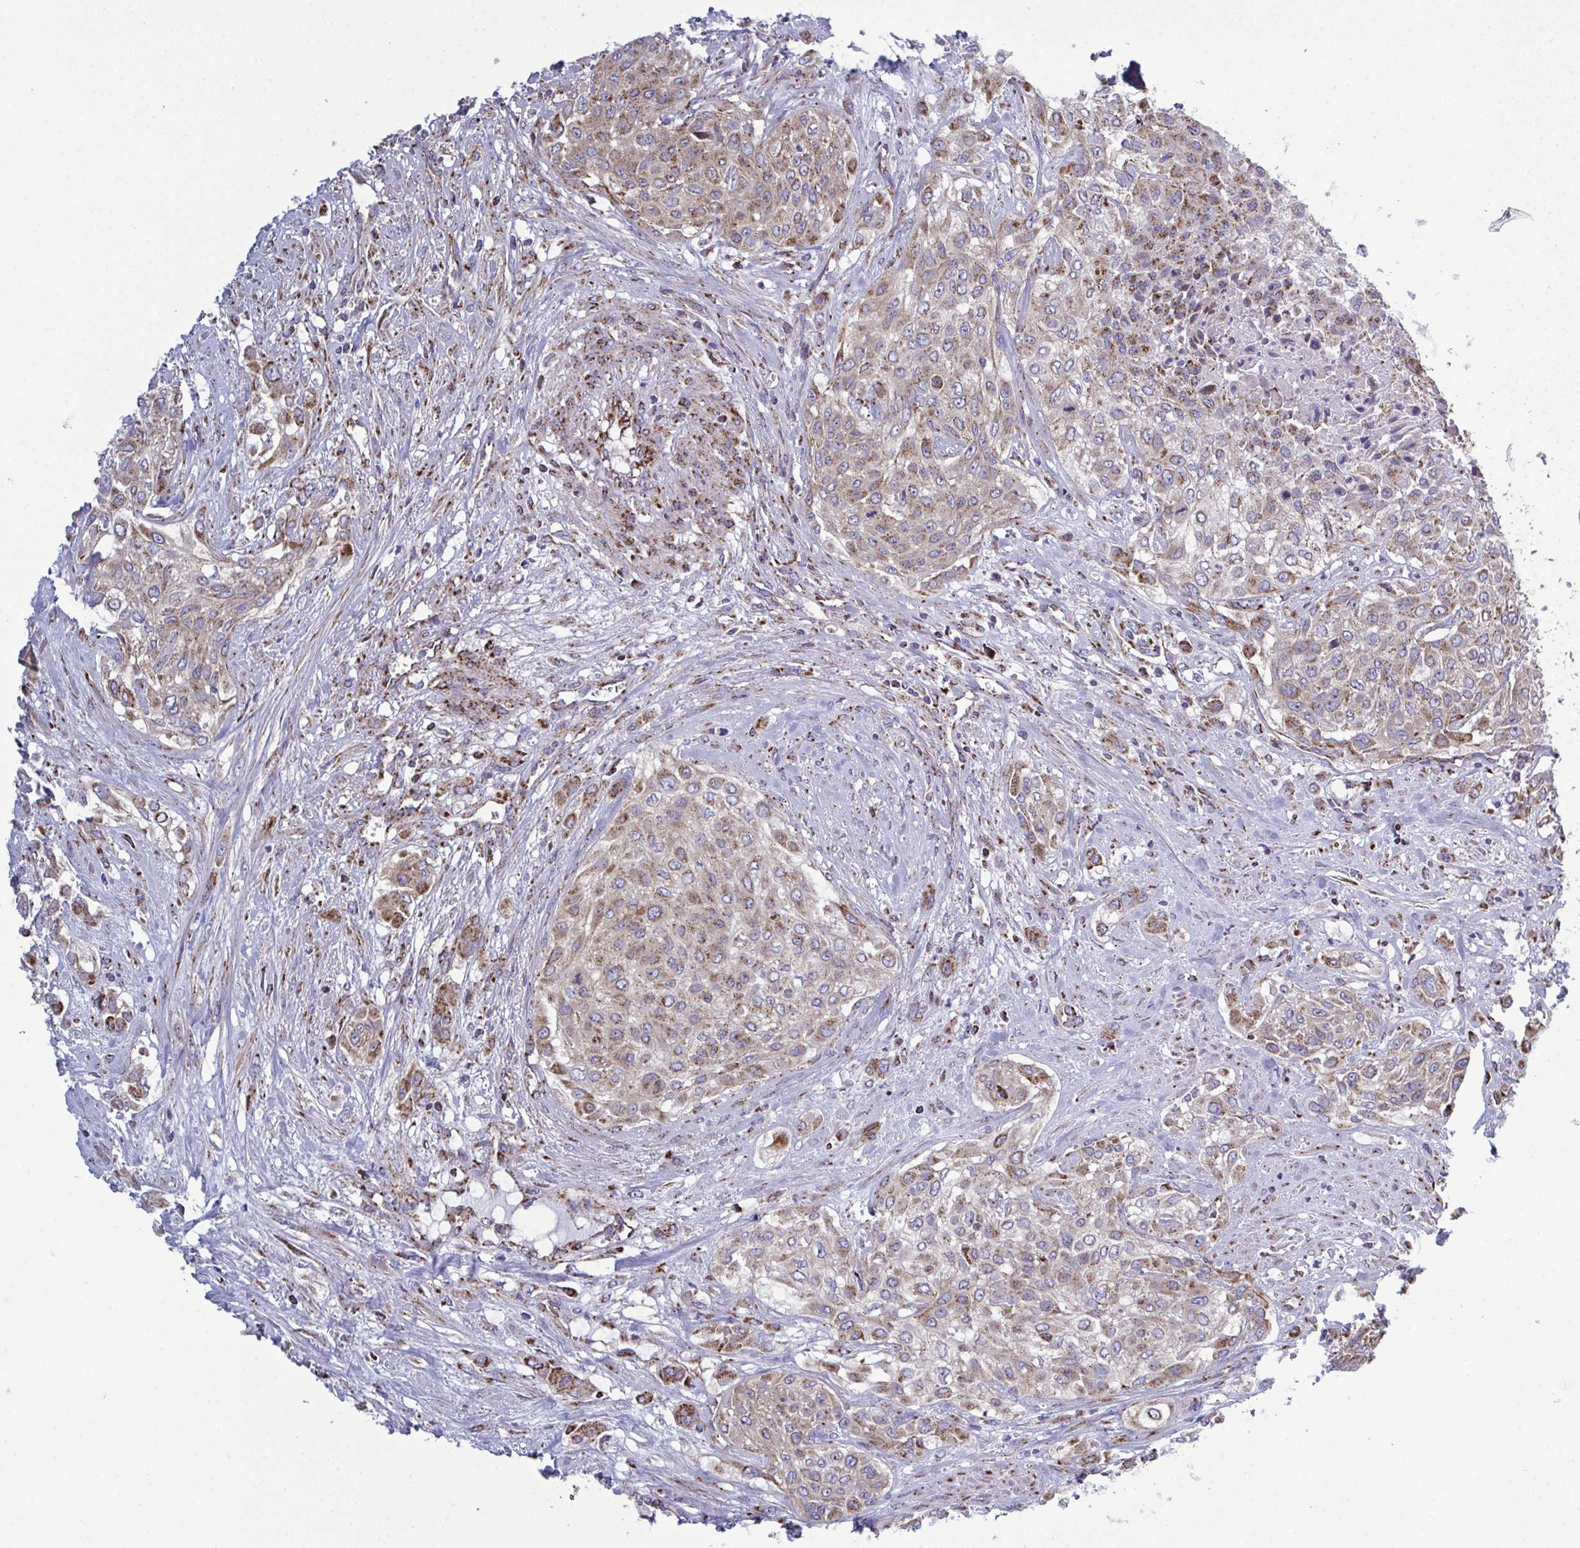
{"staining": {"intensity": "moderate", "quantity": ">75%", "location": "cytoplasmic/membranous"}, "tissue": "urothelial cancer", "cell_type": "Tumor cells", "image_type": "cancer", "snomed": [{"axis": "morphology", "description": "Urothelial carcinoma, High grade"}, {"axis": "topography", "description": "Urinary bladder"}], "caption": "Approximately >75% of tumor cells in human urothelial carcinoma (high-grade) exhibit moderate cytoplasmic/membranous protein staining as visualized by brown immunohistochemical staining.", "gene": "CSDE1", "patient": {"sex": "male", "age": 57}}